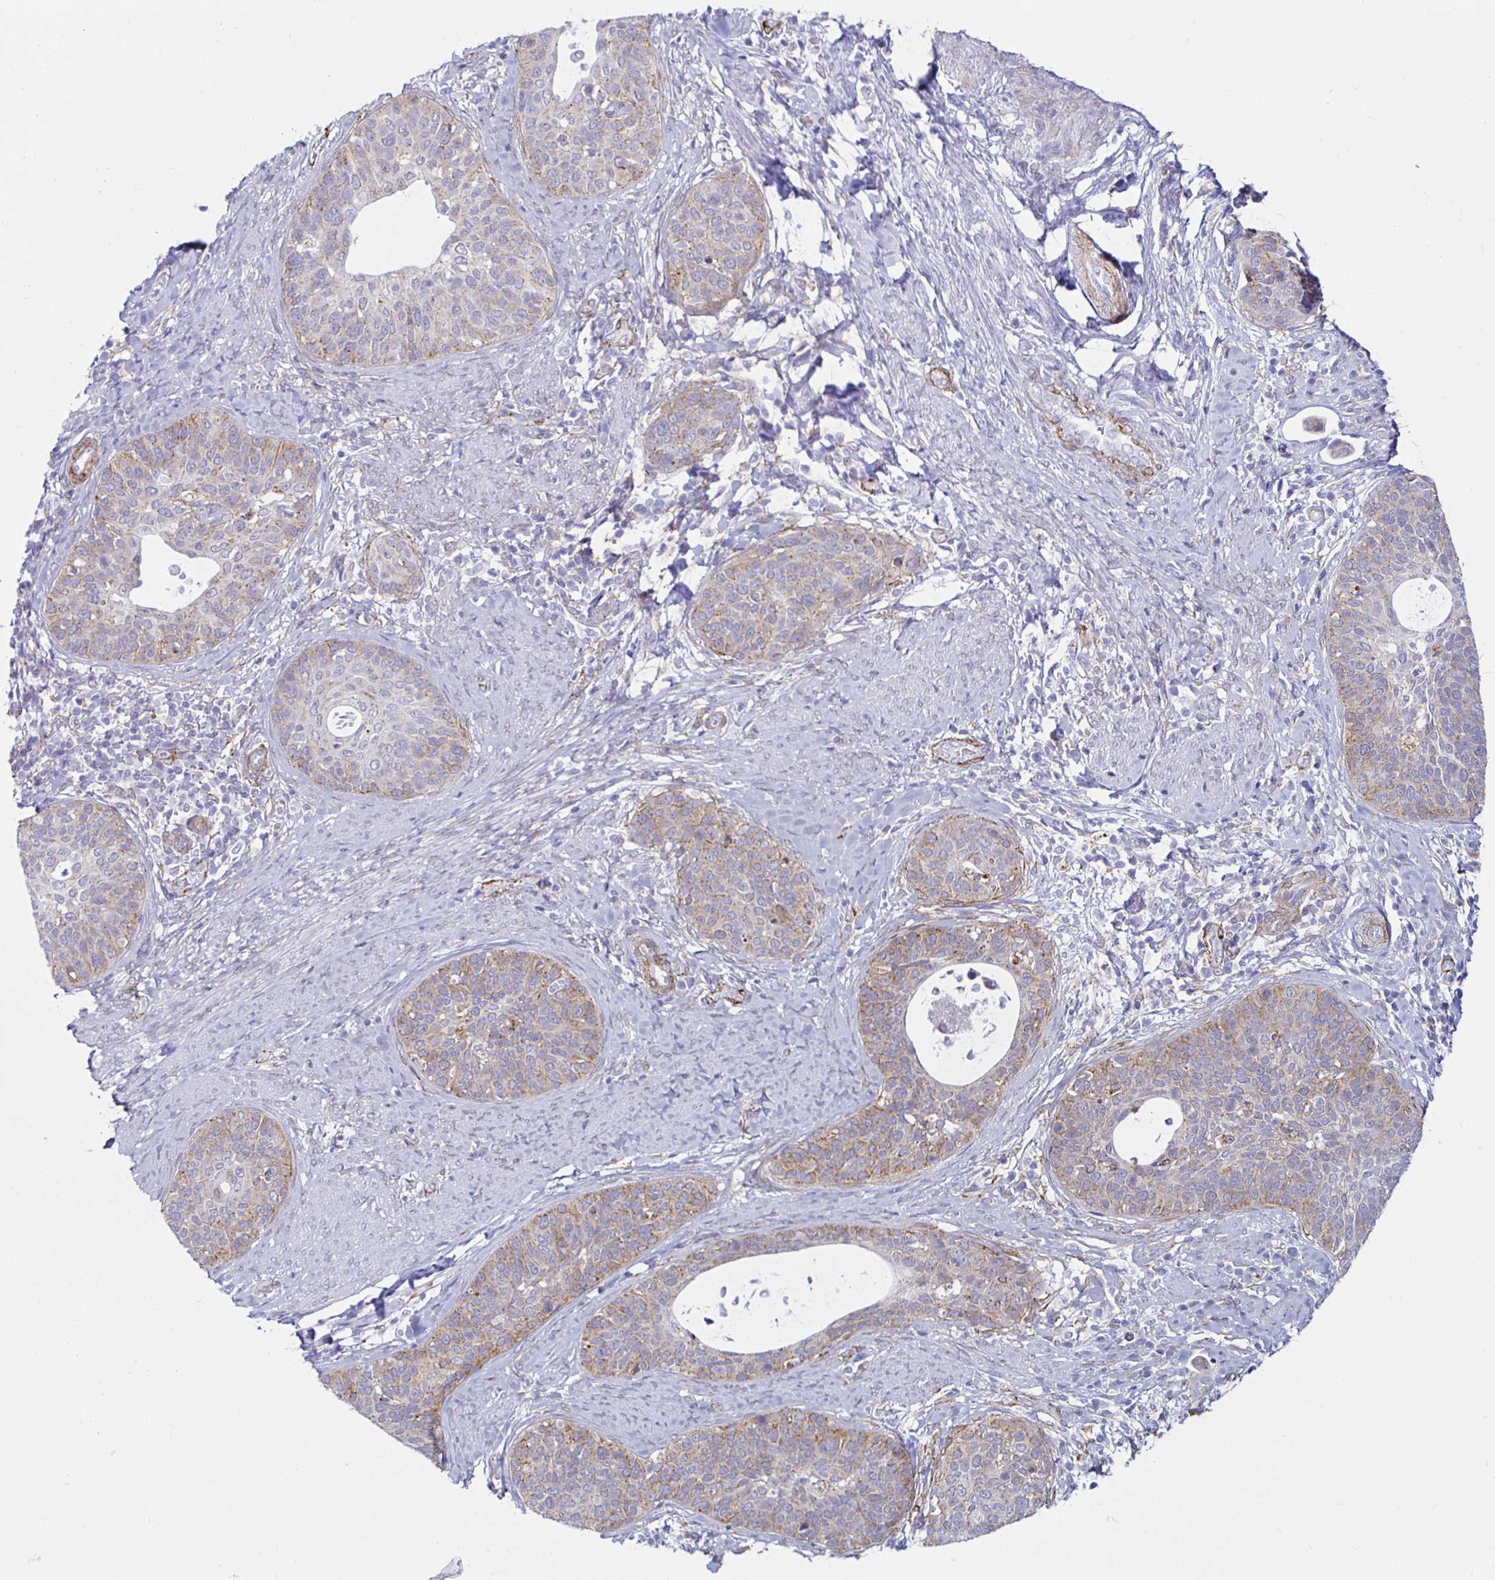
{"staining": {"intensity": "weak", "quantity": "25%-75%", "location": "cytoplasmic/membranous"}, "tissue": "cervical cancer", "cell_type": "Tumor cells", "image_type": "cancer", "snomed": [{"axis": "morphology", "description": "Squamous cell carcinoma, NOS"}, {"axis": "topography", "description": "Cervix"}], "caption": "High-magnification brightfield microscopy of squamous cell carcinoma (cervical) stained with DAB (3,3'-diaminobenzidine) (brown) and counterstained with hematoxylin (blue). tumor cells exhibit weak cytoplasmic/membranous positivity is present in about25%-75% of cells. The staining is performed using DAB brown chromogen to label protein expression. The nuclei are counter-stained blue using hematoxylin.", "gene": "ANKRD62", "patient": {"sex": "female", "age": 69}}